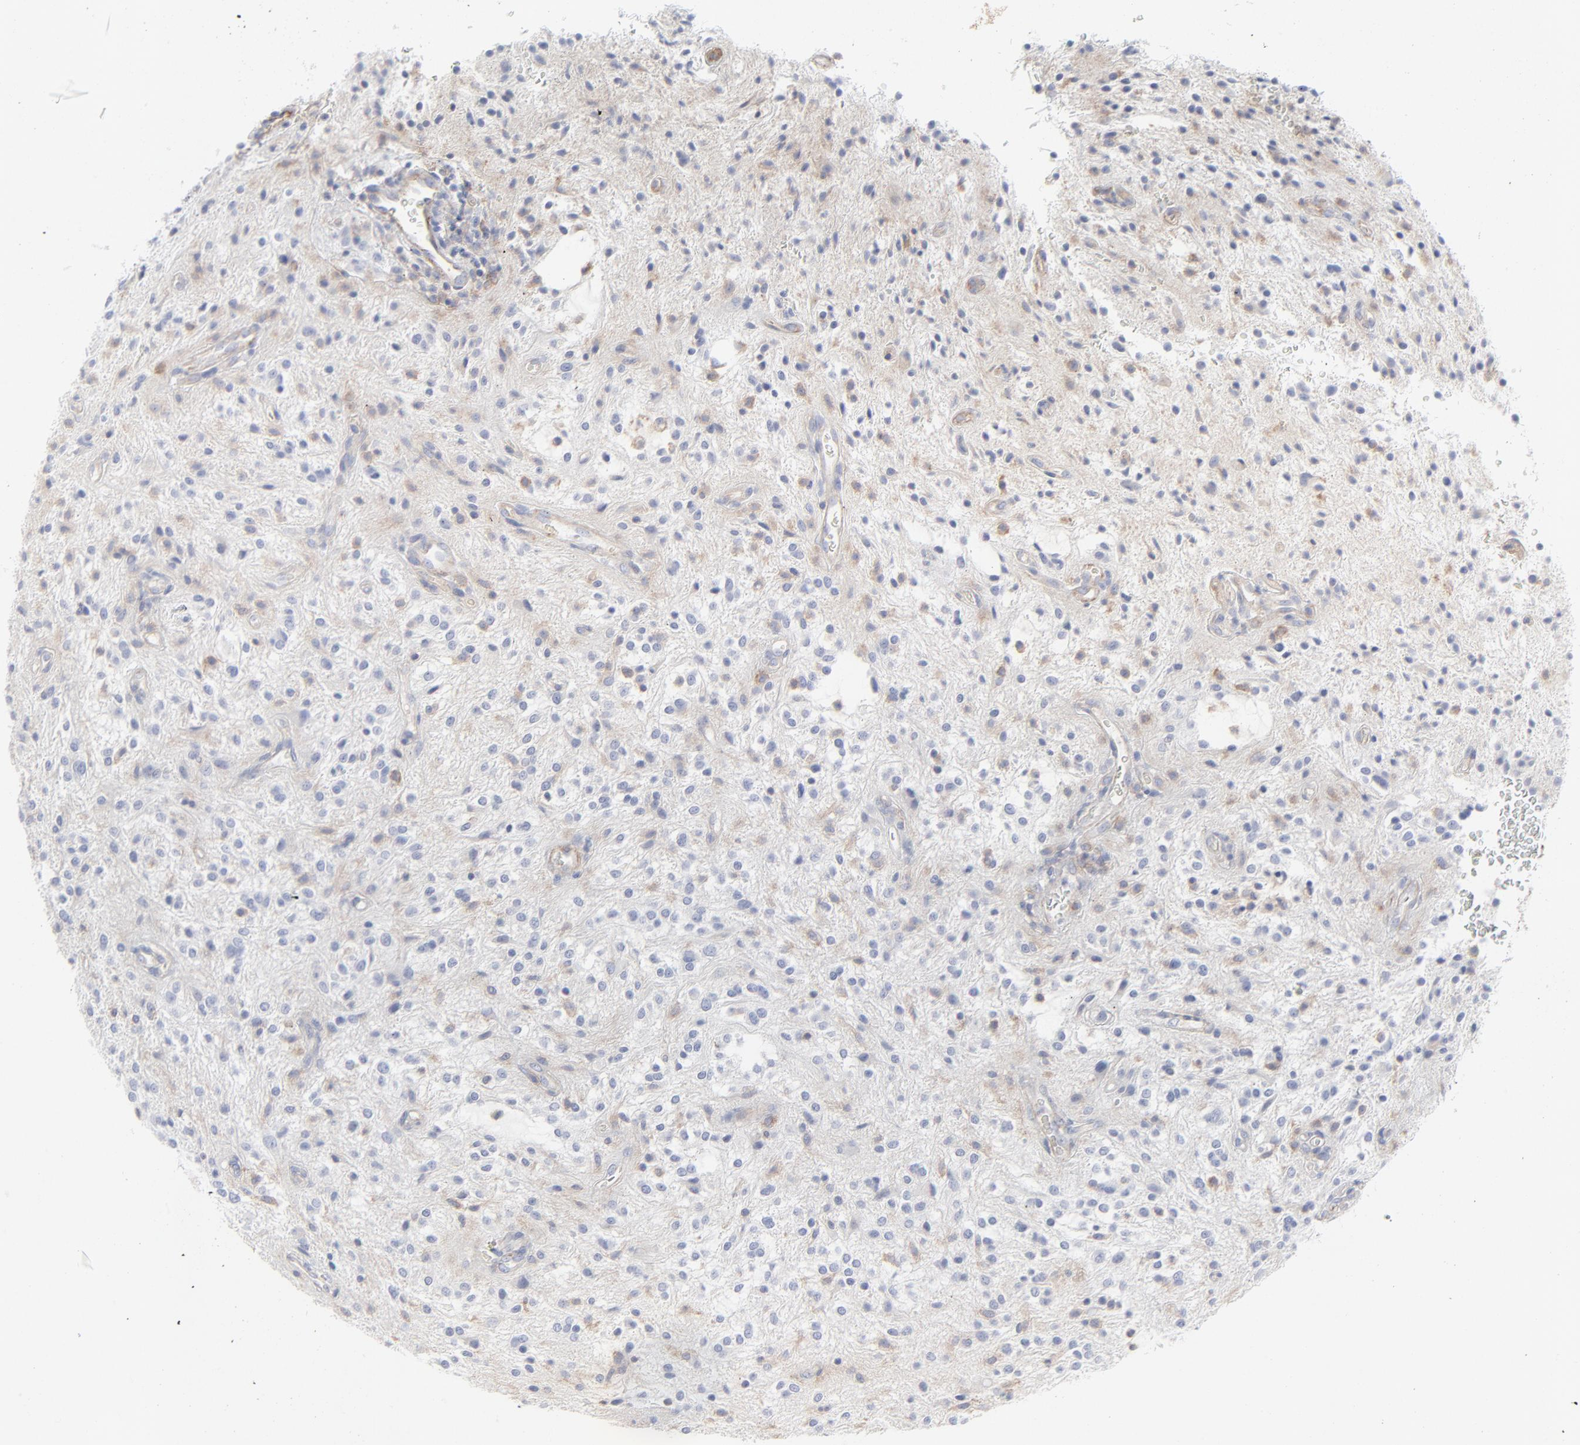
{"staining": {"intensity": "negative", "quantity": "none", "location": "none"}, "tissue": "glioma", "cell_type": "Tumor cells", "image_type": "cancer", "snomed": [{"axis": "morphology", "description": "Glioma, malignant, NOS"}, {"axis": "topography", "description": "Cerebellum"}], "caption": "Glioma stained for a protein using immunohistochemistry (IHC) reveals no staining tumor cells.", "gene": "ITGA5", "patient": {"sex": "female", "age": 10}}